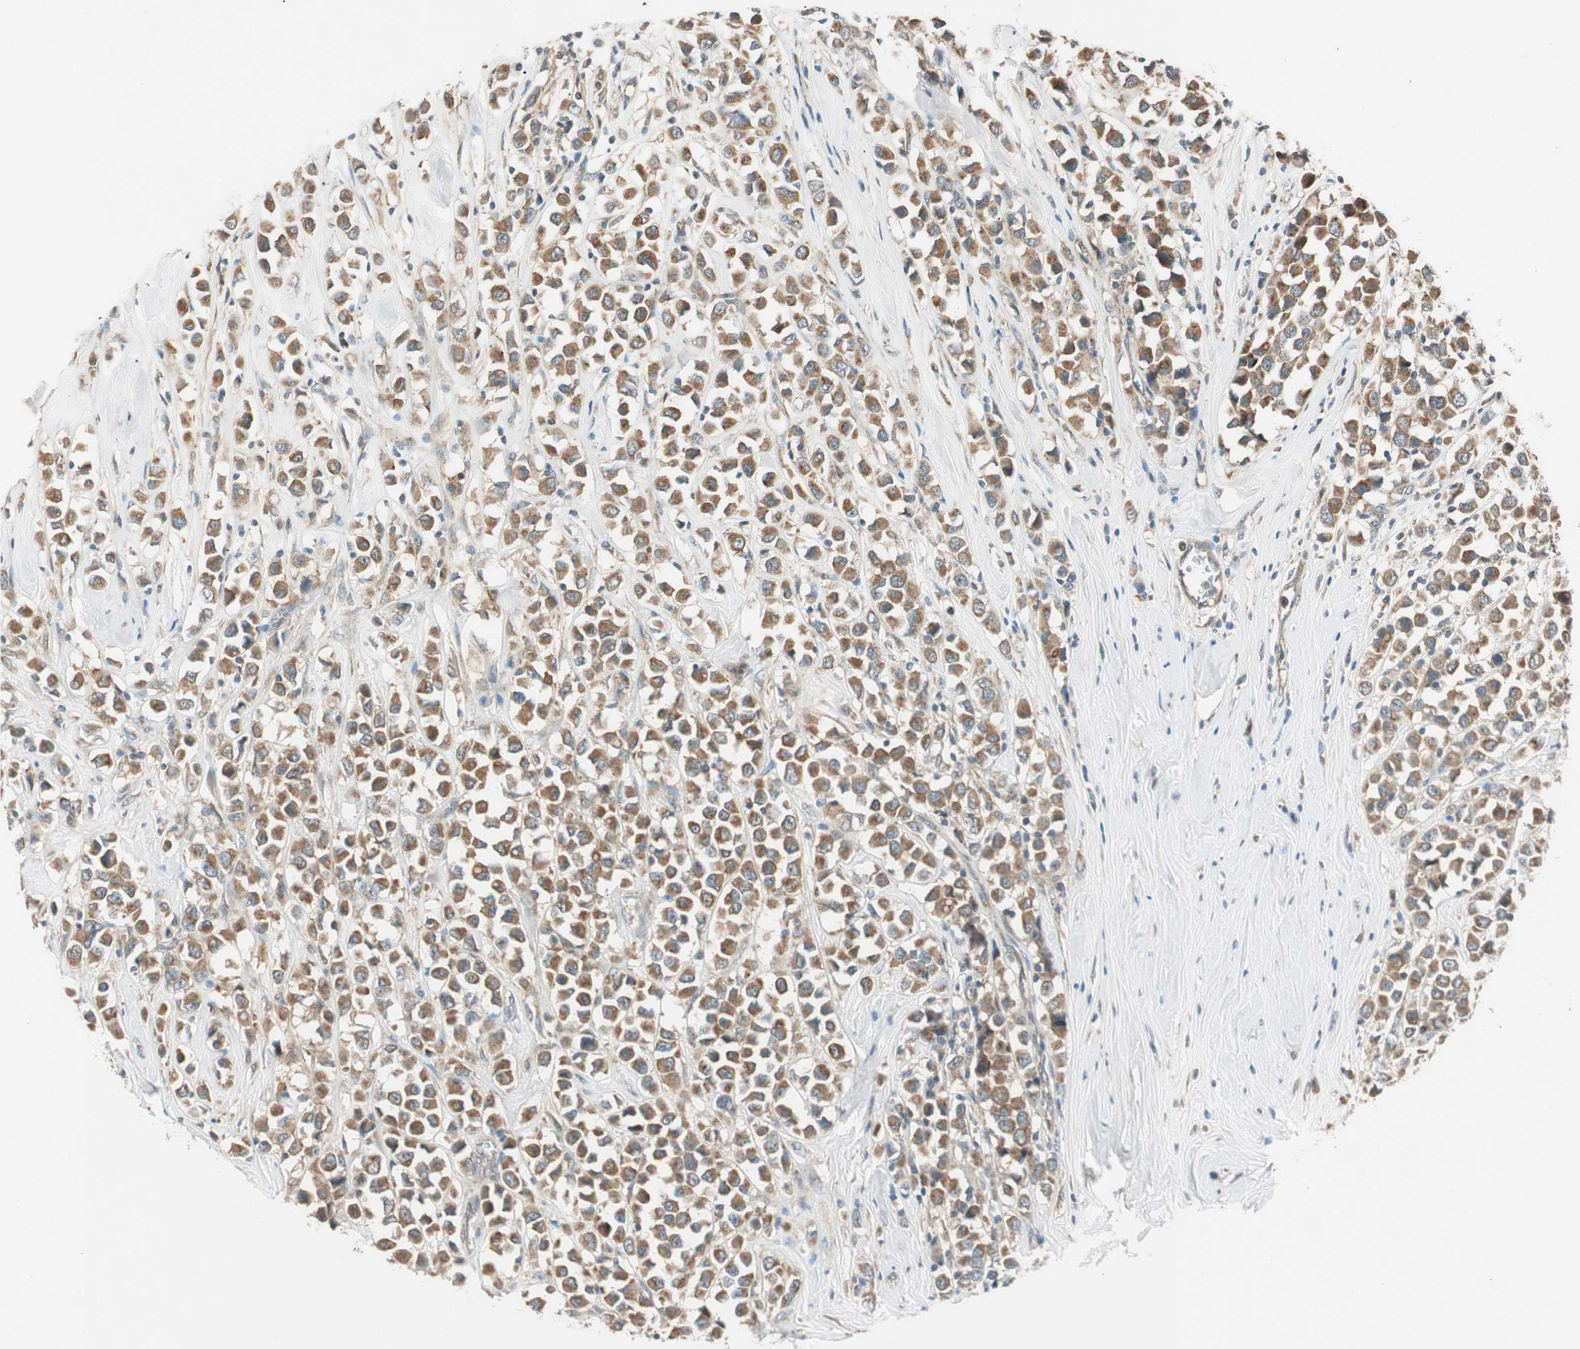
{"staining": {"intensity": "moderate", "quantity": ">75%", "location": "cytoplasmic/membranous"}, "tissue": "breast cancer", "cell_type": "Tumor cells", "image_type": "cancer", "snomed": [{"axis": "morphology", "description": "Duct carcinoma"}, {"axis": "topography", "description": "Breast"}], "caption": "A brown stain shows moderate cytoplasmic/membranous positivity of a protein in human invasive ductal carcinoma (breast) tumor cells.", "gene": "NCLN", "patient": {"sex": "female", "age": 61}}